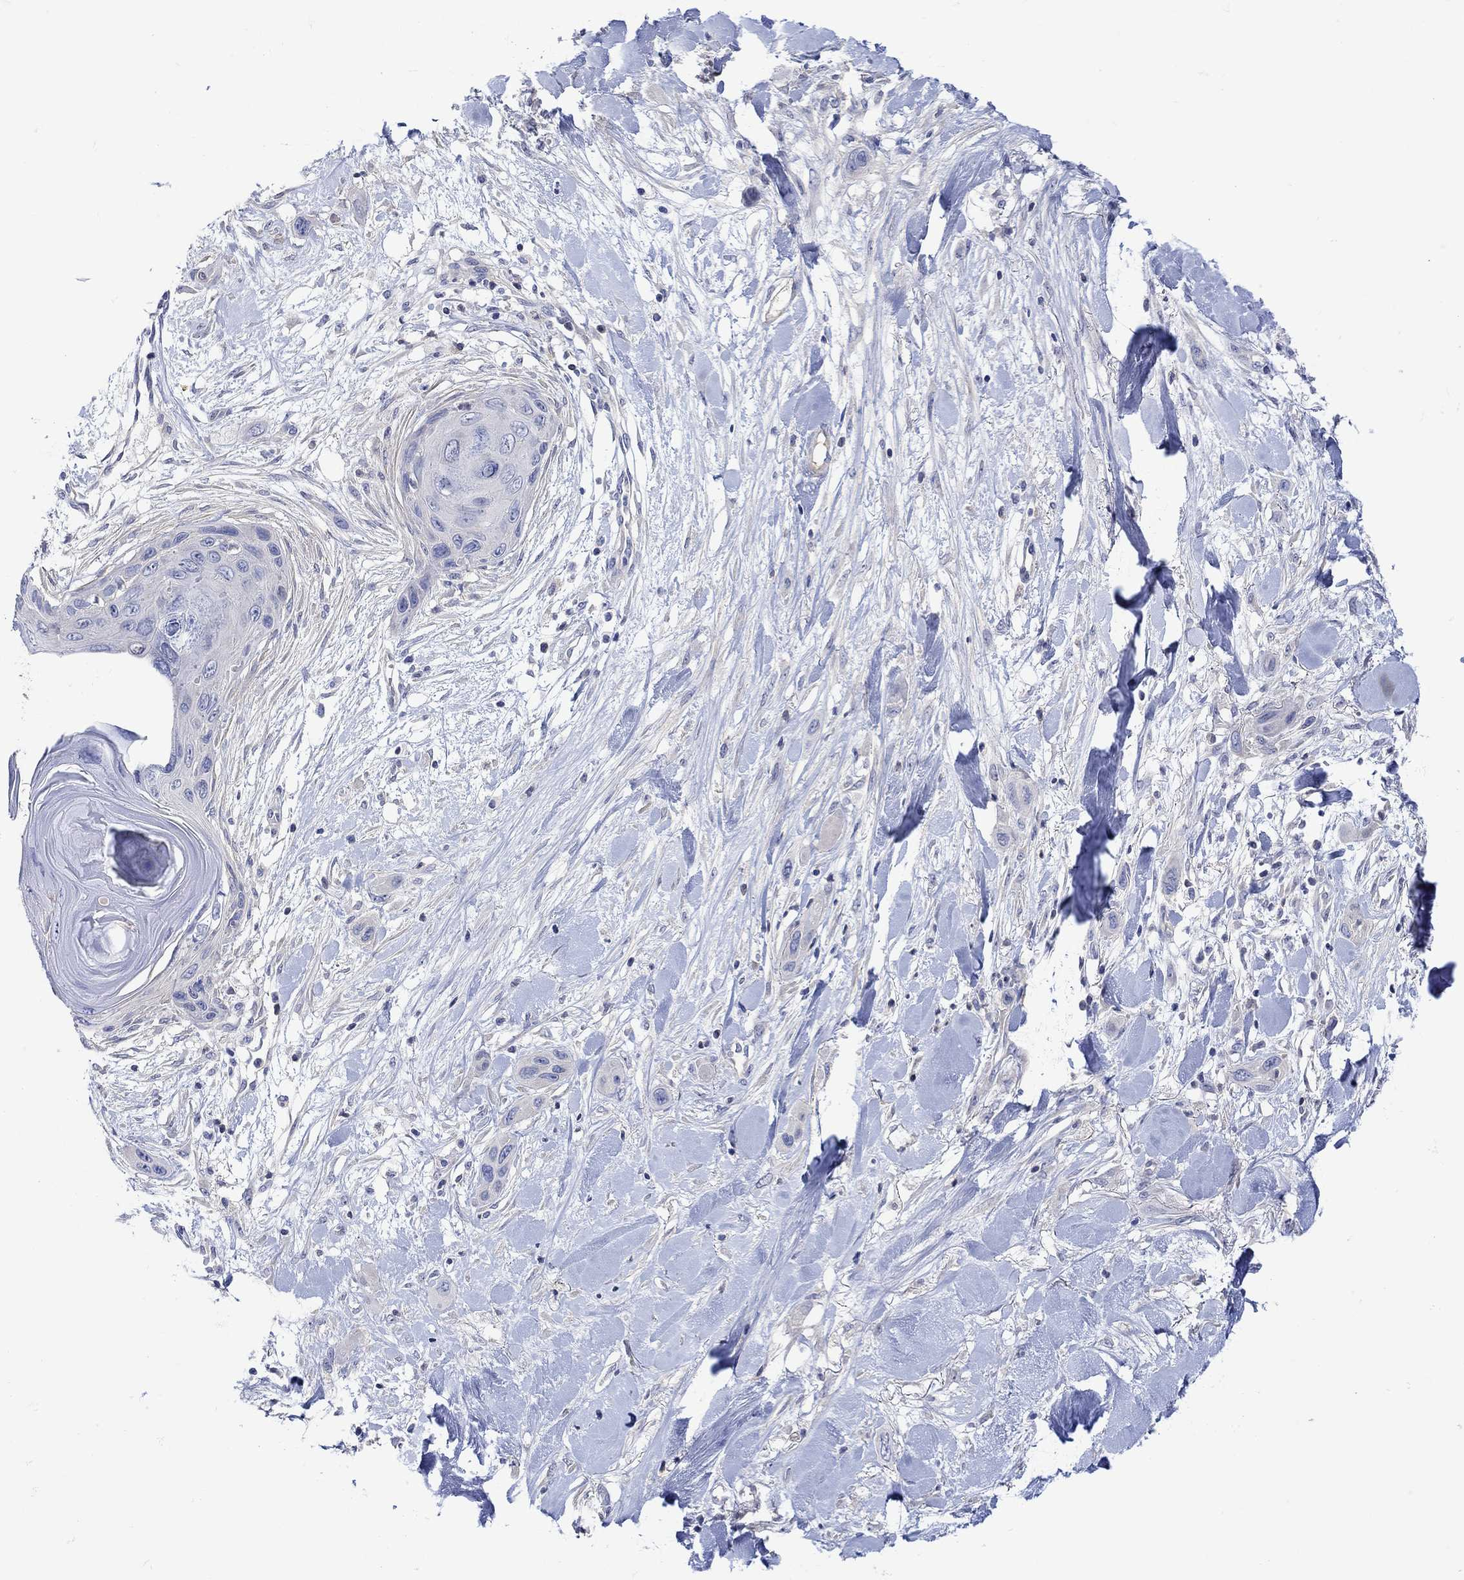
{"staining": {"intensity": "negative", "quantity": "none", "location": "none"}, "tissue": "skin cancer", "cell_type": "Tumor cells", "image_type": "cancer", "snomed": [{"axis": "morphology", "description": "Squamous cell carcinoma, NOS"}, {"axis": "topography", "description": "Skin"}], "caption": "This is a histopathology image of immunohistochemistry staining of skin squamous cell carcinoma, which shows no expression in tumor cells. (DAB immunohistochemistry (IHC), high magnification).", "gene": "MSI1", "patient": {"sex": "male", "age": 79}}